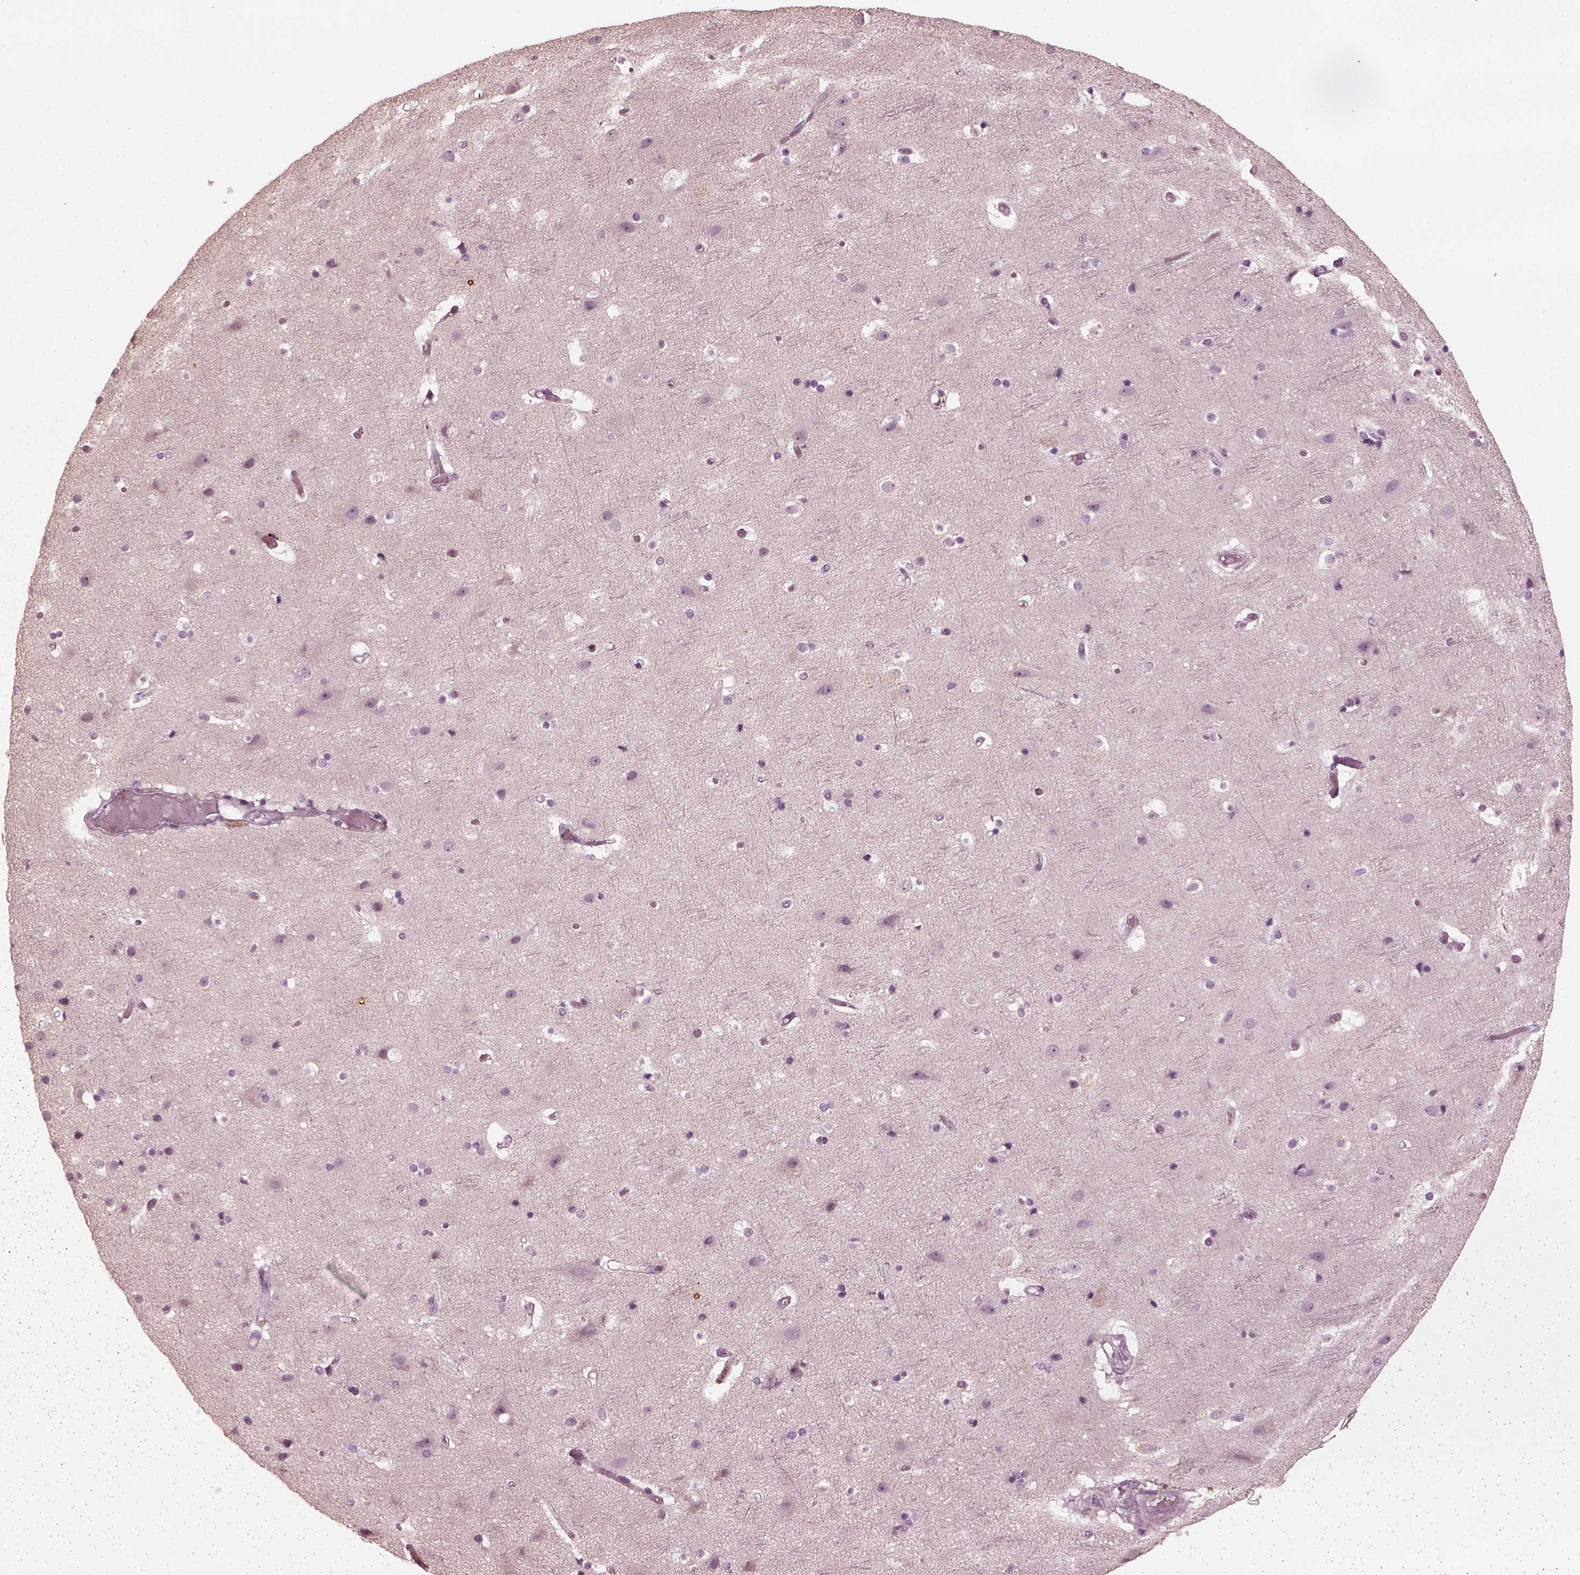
{"staining": {"intensity": "negative", "quantity": "none", "location": "none"}, "tissue": "cerebral cortex", "cell_type": "Endothelial cells", "image_type": "normal", "snomed": [{"axis": "morphology", "description": "Normal tissue, NOS"}, {"axis": "topography", "description": "Cerebral cortex"}], "caption": "This is an immunohistochemistry photomicrograph of benign human cerebral cortex. There is no positivity in endothelial cells.", "gene": "PSTPIP2", "patient": {"sex": "female", "age": 52}}